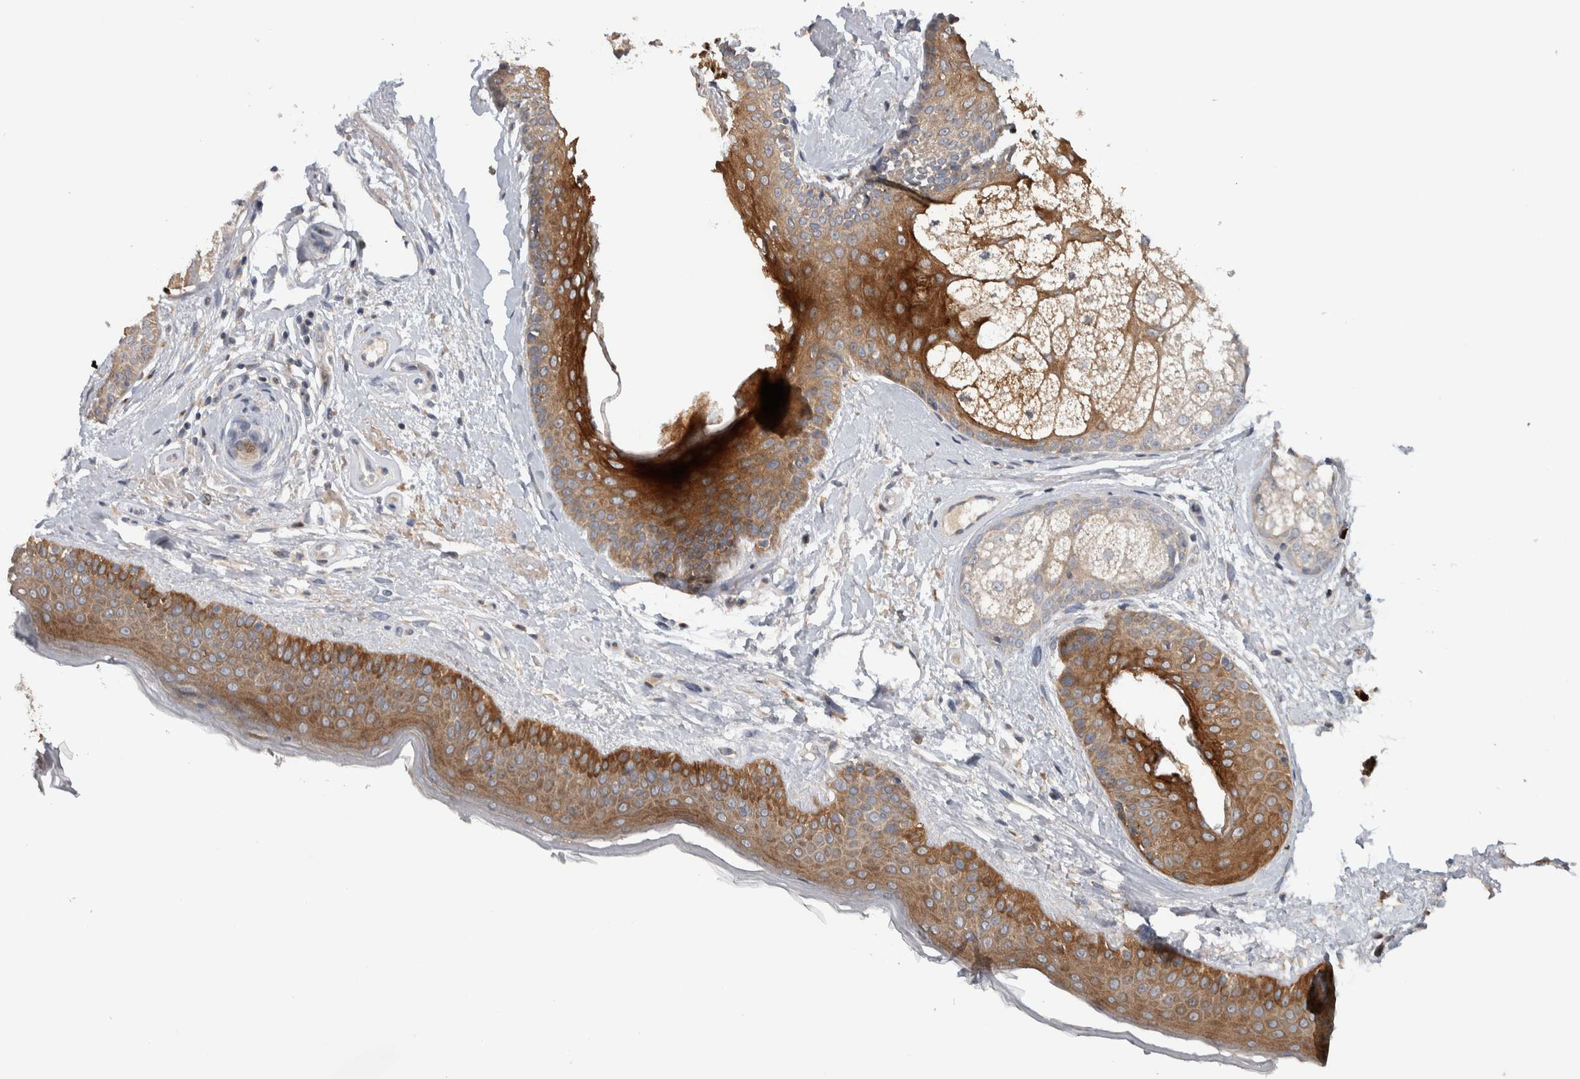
{"staining": {"intensity": "strong", "quantity": "25%-75%", "location": "cytoplasmic/membranous"}, "tissue": "oral mucosa", "cell_type": "Squamous epithelial cells", "image_type": "normal", "snomed": [{"axis": "morphology", "description": "Normal tissue, NOS"}, {"axis": "topography", "description": "Skin"}, {"axis": "topography", "description": "Oral tissue"}], "caption": "A photomicrograph showing strong cytoplasmic/membranous staining in approximately 25%-75% of squamous epithelial cells in unremarkable oral mucosa, as visualized by brown immunohistochemical staining.", "gene": "FAM83G", "patient": {"sex": "male", "age": 84}}